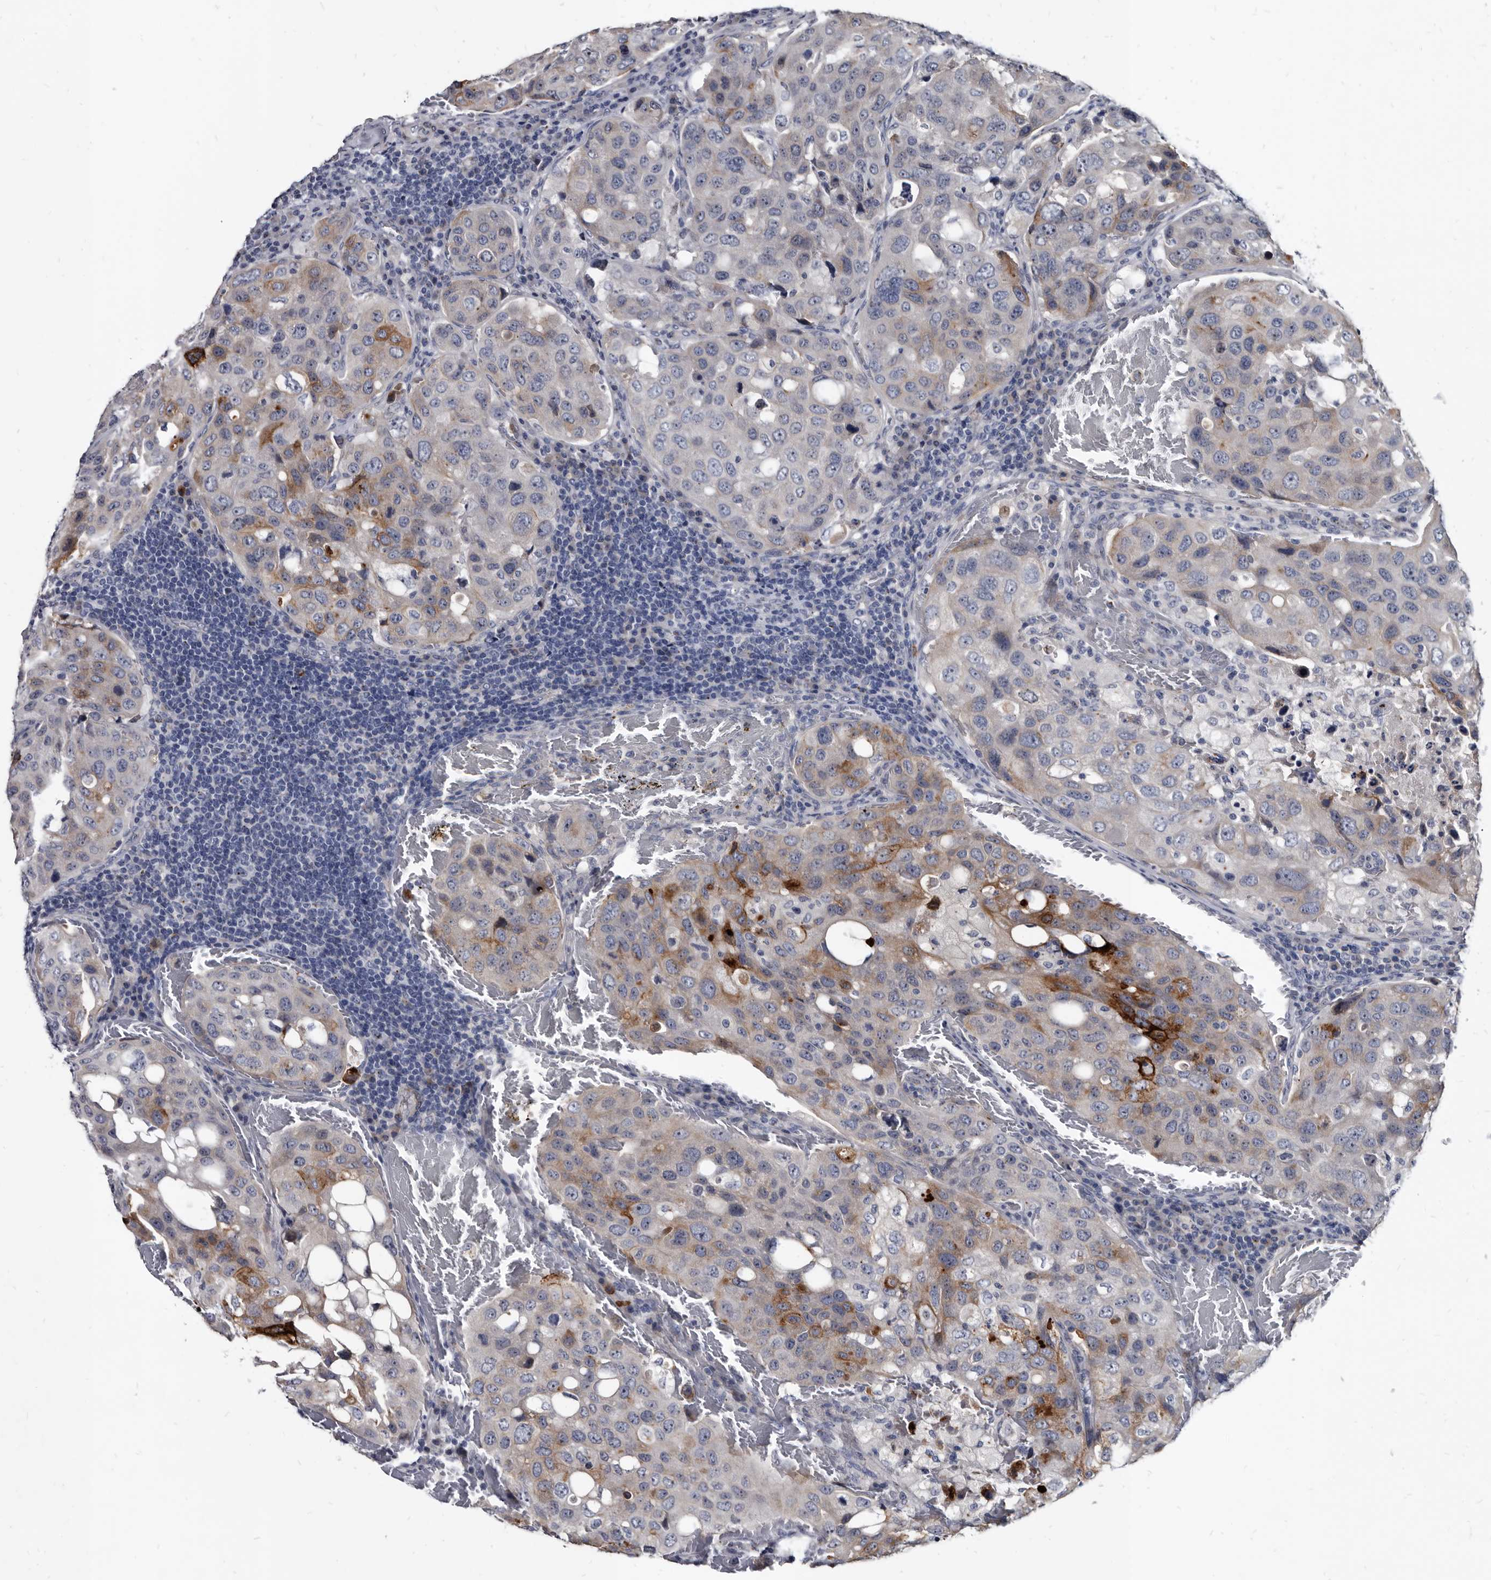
{"staining": {"intensity": "moderate", "quantity": "<25%", "location": "cytoplasmic/membranous"}, "tissue": "urothelial cancer", "cell_type": "Tumor cells", "image_type": "cancer", "snomed": [{"axis": "morphology", "description": "Urothelial carcinoma, High grade"}, {"axis": "topography", "description": "Lymph node"}, {"axis": "topography", "description": "Urinary bladder"}], "caption": "A brown stain highlights moderate cytoplasmic/membranous positivity of a protein in human urothelial cancer tumor cells. (Brightfield microscopy of DAB IHC at high magnification).", "gene": "PRSS8", "patient": {"sex": "male", "age": 51}}